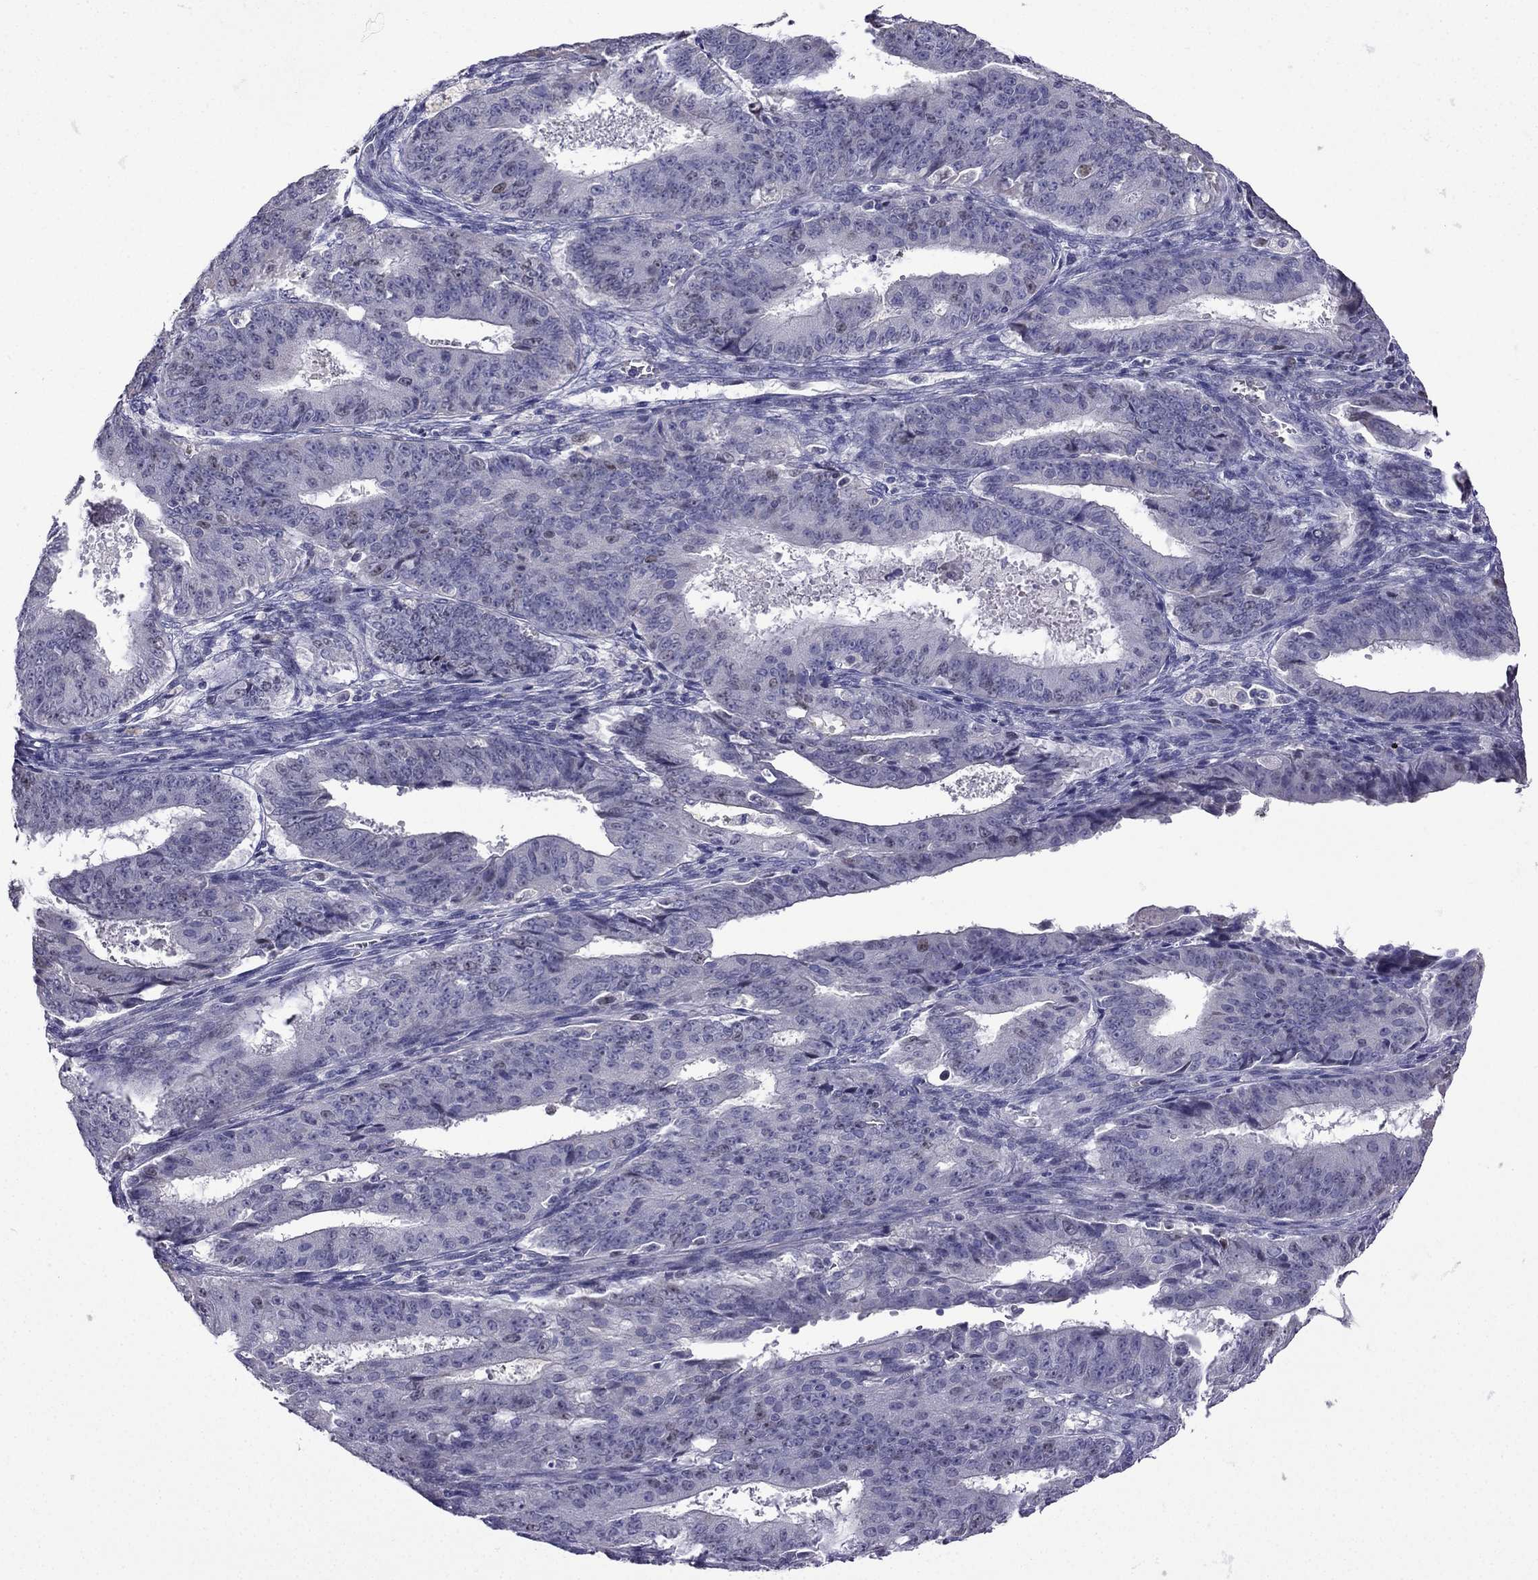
{"staining": {"intensity": "weak", "quantity": "<25%", "location": "nuclear"}, "tissue": "ovarian cancer", "cell_type": "Tumor cells", "image_type": "cancer", "snomed": [{"axis": "morphology", "description": "Carcinoma, endometroid"}, {"axis": "topography", "description": "Ovary"}], "caption": "This is an immunohistochemistry (IHC) image of endometroid carcinoma (ovarian). There is no expression in tumor cells.", "gene": "UHRF1", "patient": {"sex": "female", "age": 42}}